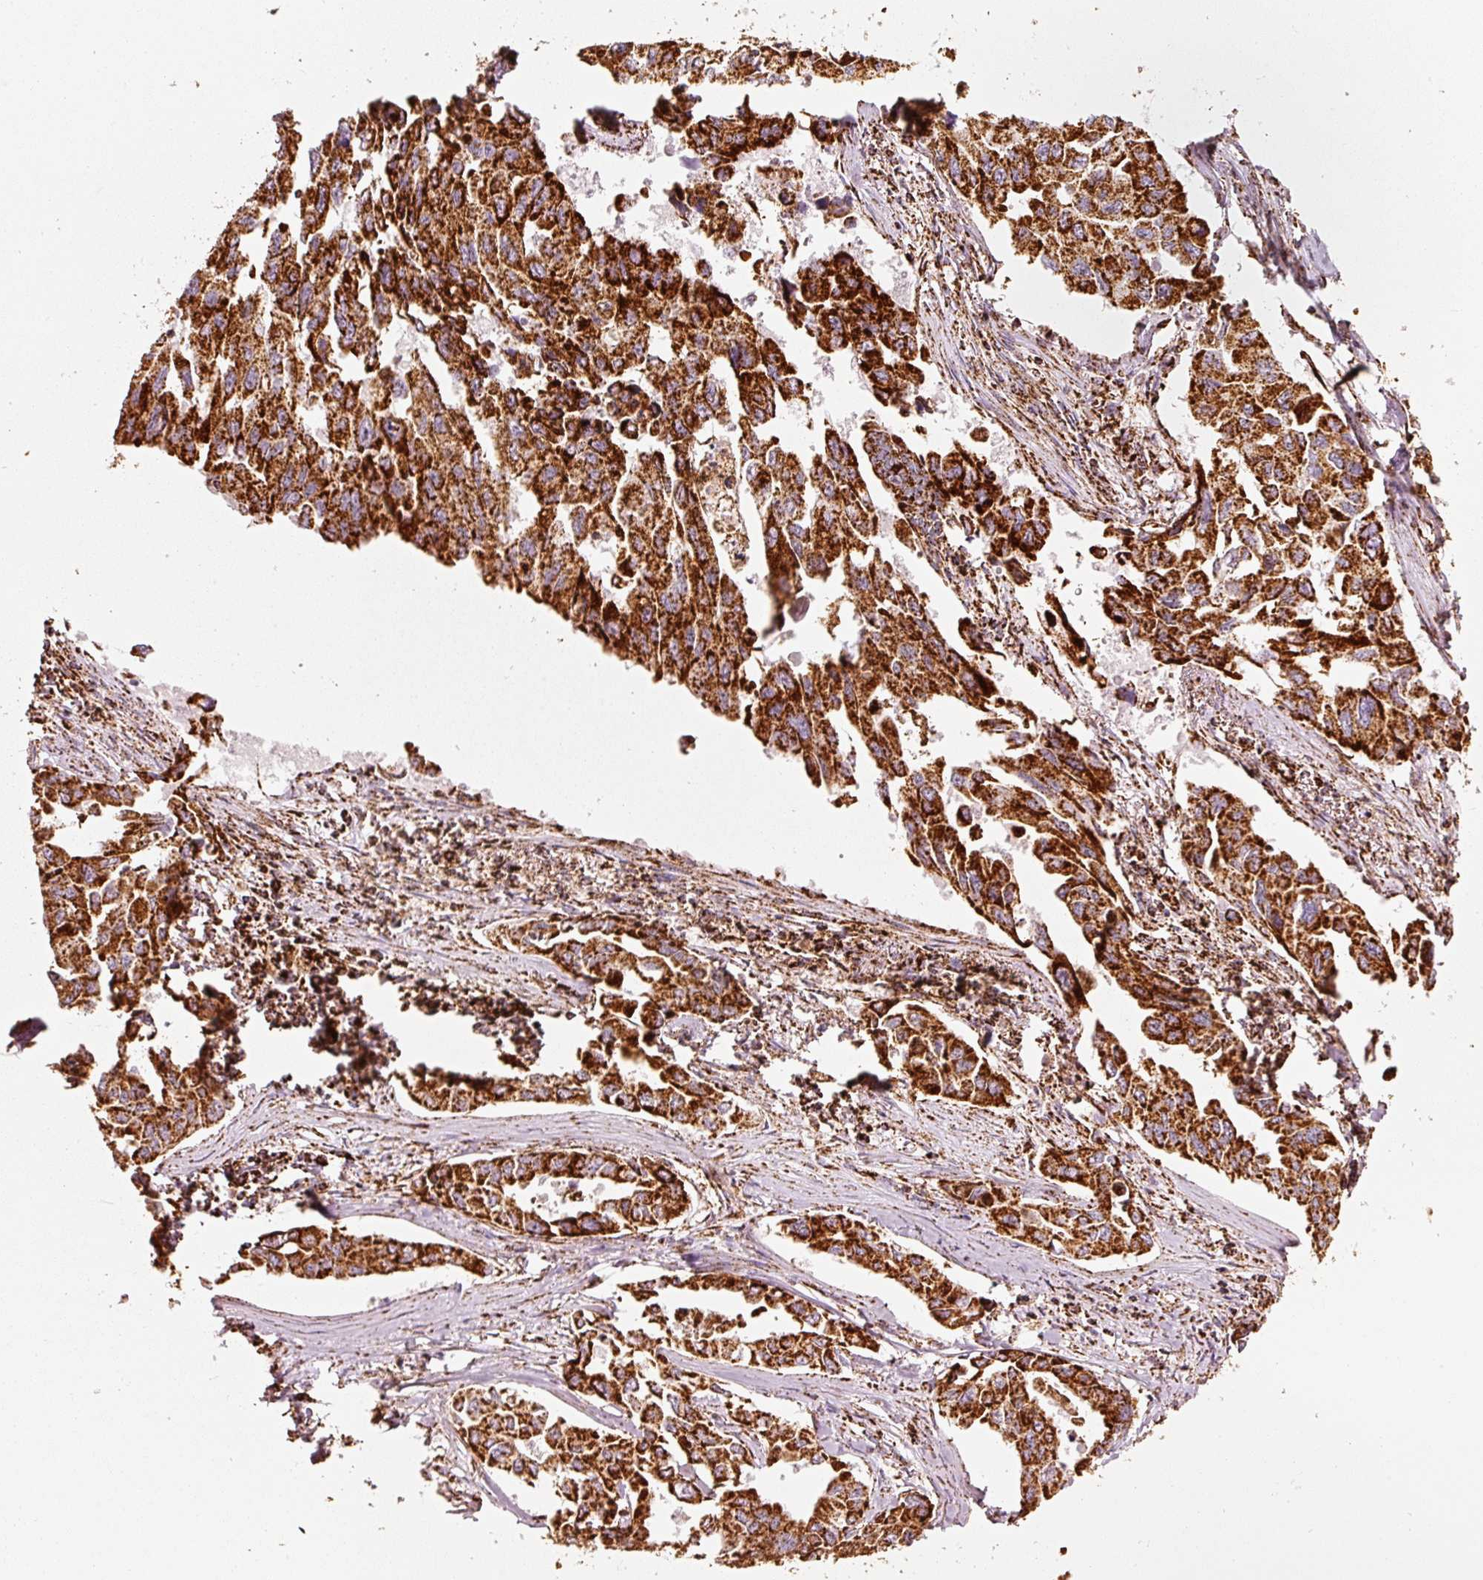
{"staining": {"intensity": "strong", "quantity": ">75%", "location": "cytoplasmic/membranous"}, "tissue": "lung cancer", "cell_type": "Tumor cells", "image_type": "cancer", "snomed": [{"axis": "morphology", "description": "Adenocarcinoma, NOS"}, {"axis": "topography", "description": "Lung"}], "caption": "A brown stain shows strong cytoplasmic/membranous expression of a protein in lung cancer (adenocarcinoma) tumor cells. The protein of interest is shown in brown color, while the nuclei are stained blue.", "gene": "UQCRC1", "patient": {"sex": "male", "age": 64}}